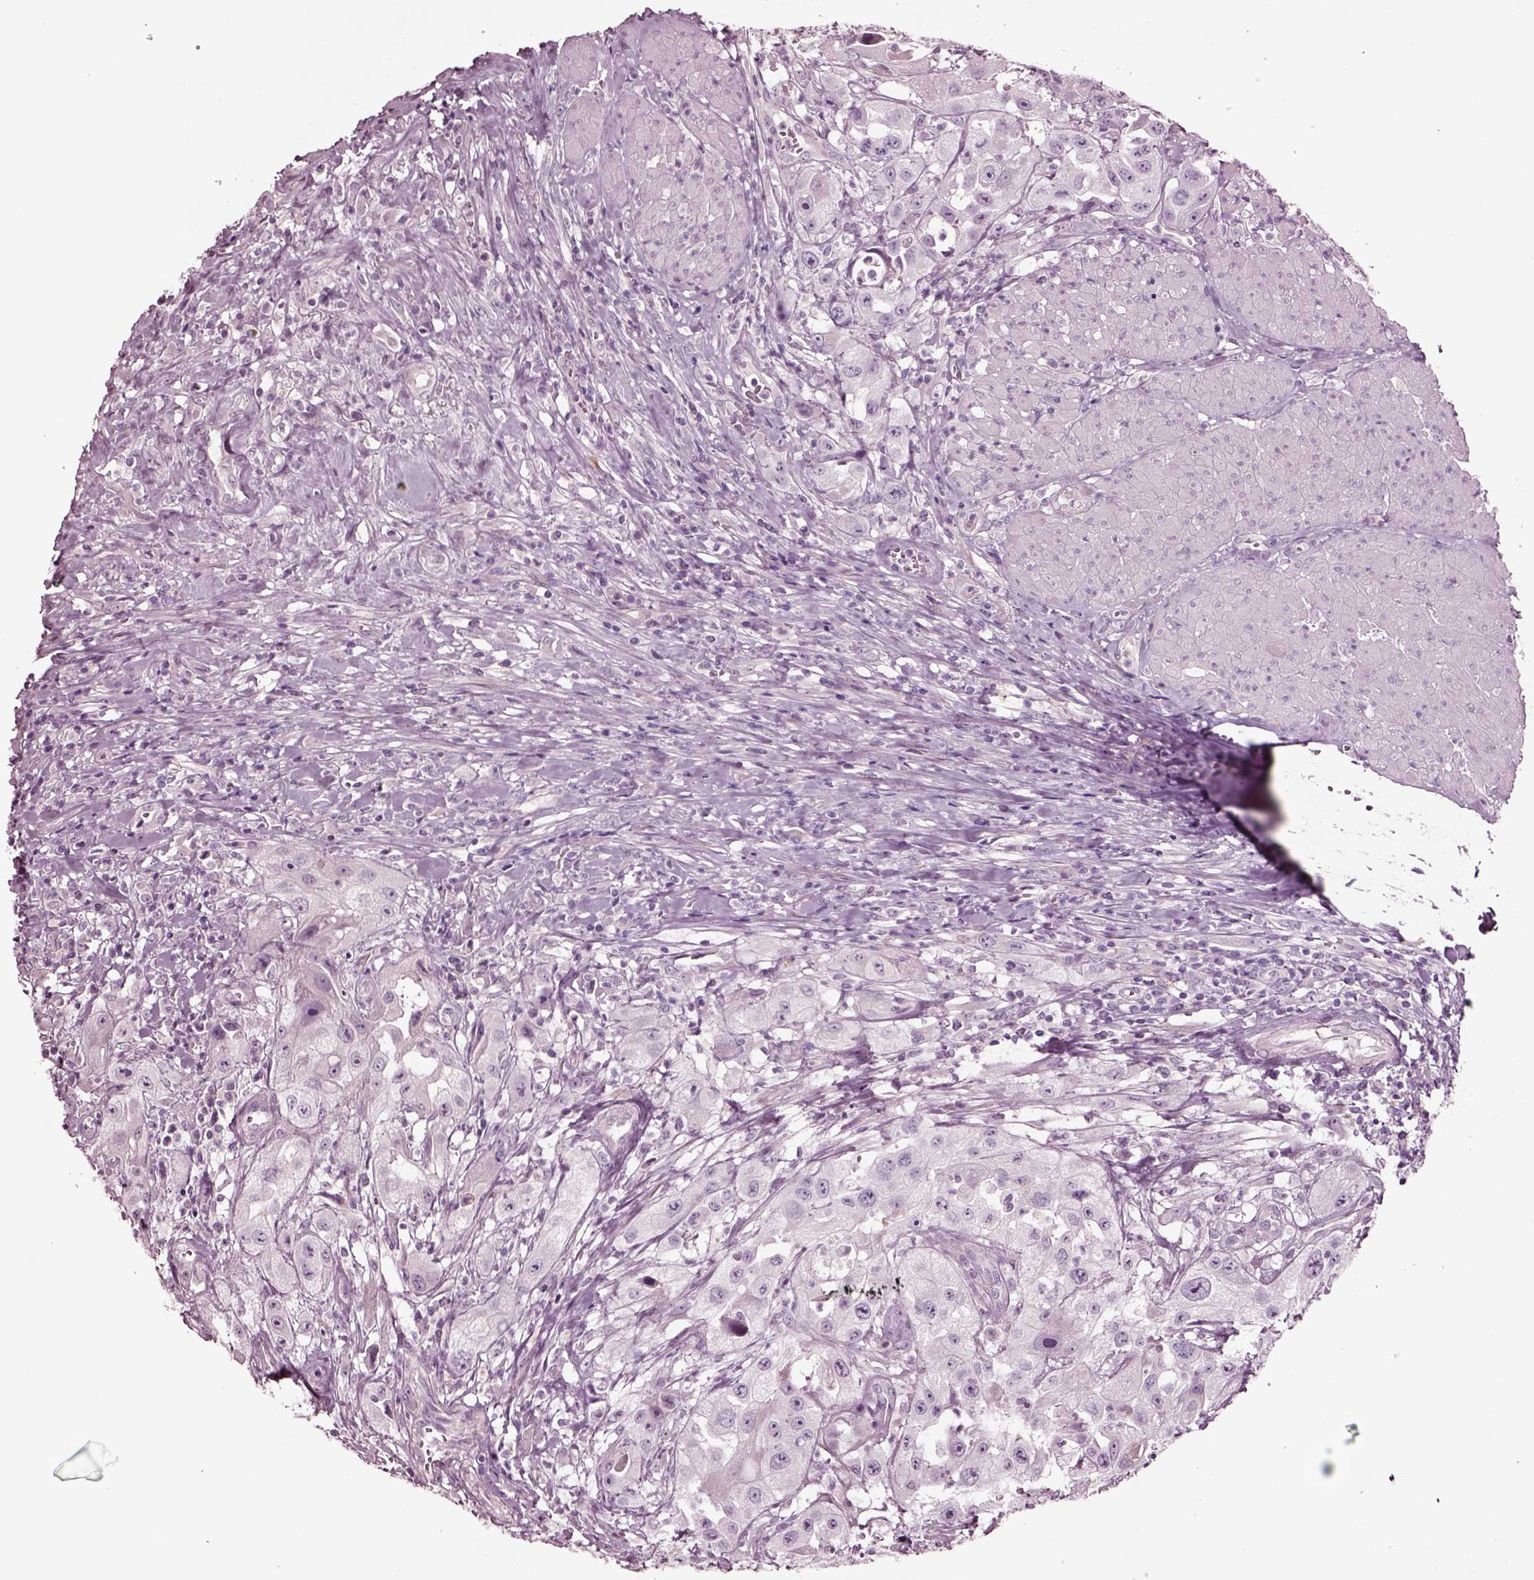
{"staining": {"intensity": "negative", "quantity": "none", "location": "none"}, "tissue": "urothelial cancer", "cell_type": "Tumor cells", "image_type": "cancer", "snomed": [{"axis": "morphology", "description": "Urothelial carcinoma, High grade"}, {"axis": "topography", "description": "Urinary bladder"}], "caption": "This image is of high-grade urothelial carcinoma stained with IHC to label a protein in brown with the nuclei are counter-stained blue. There is no expression in tumor cells.", "gene": "NMRK2", "patient": {"sex": "male", "age": 79}}